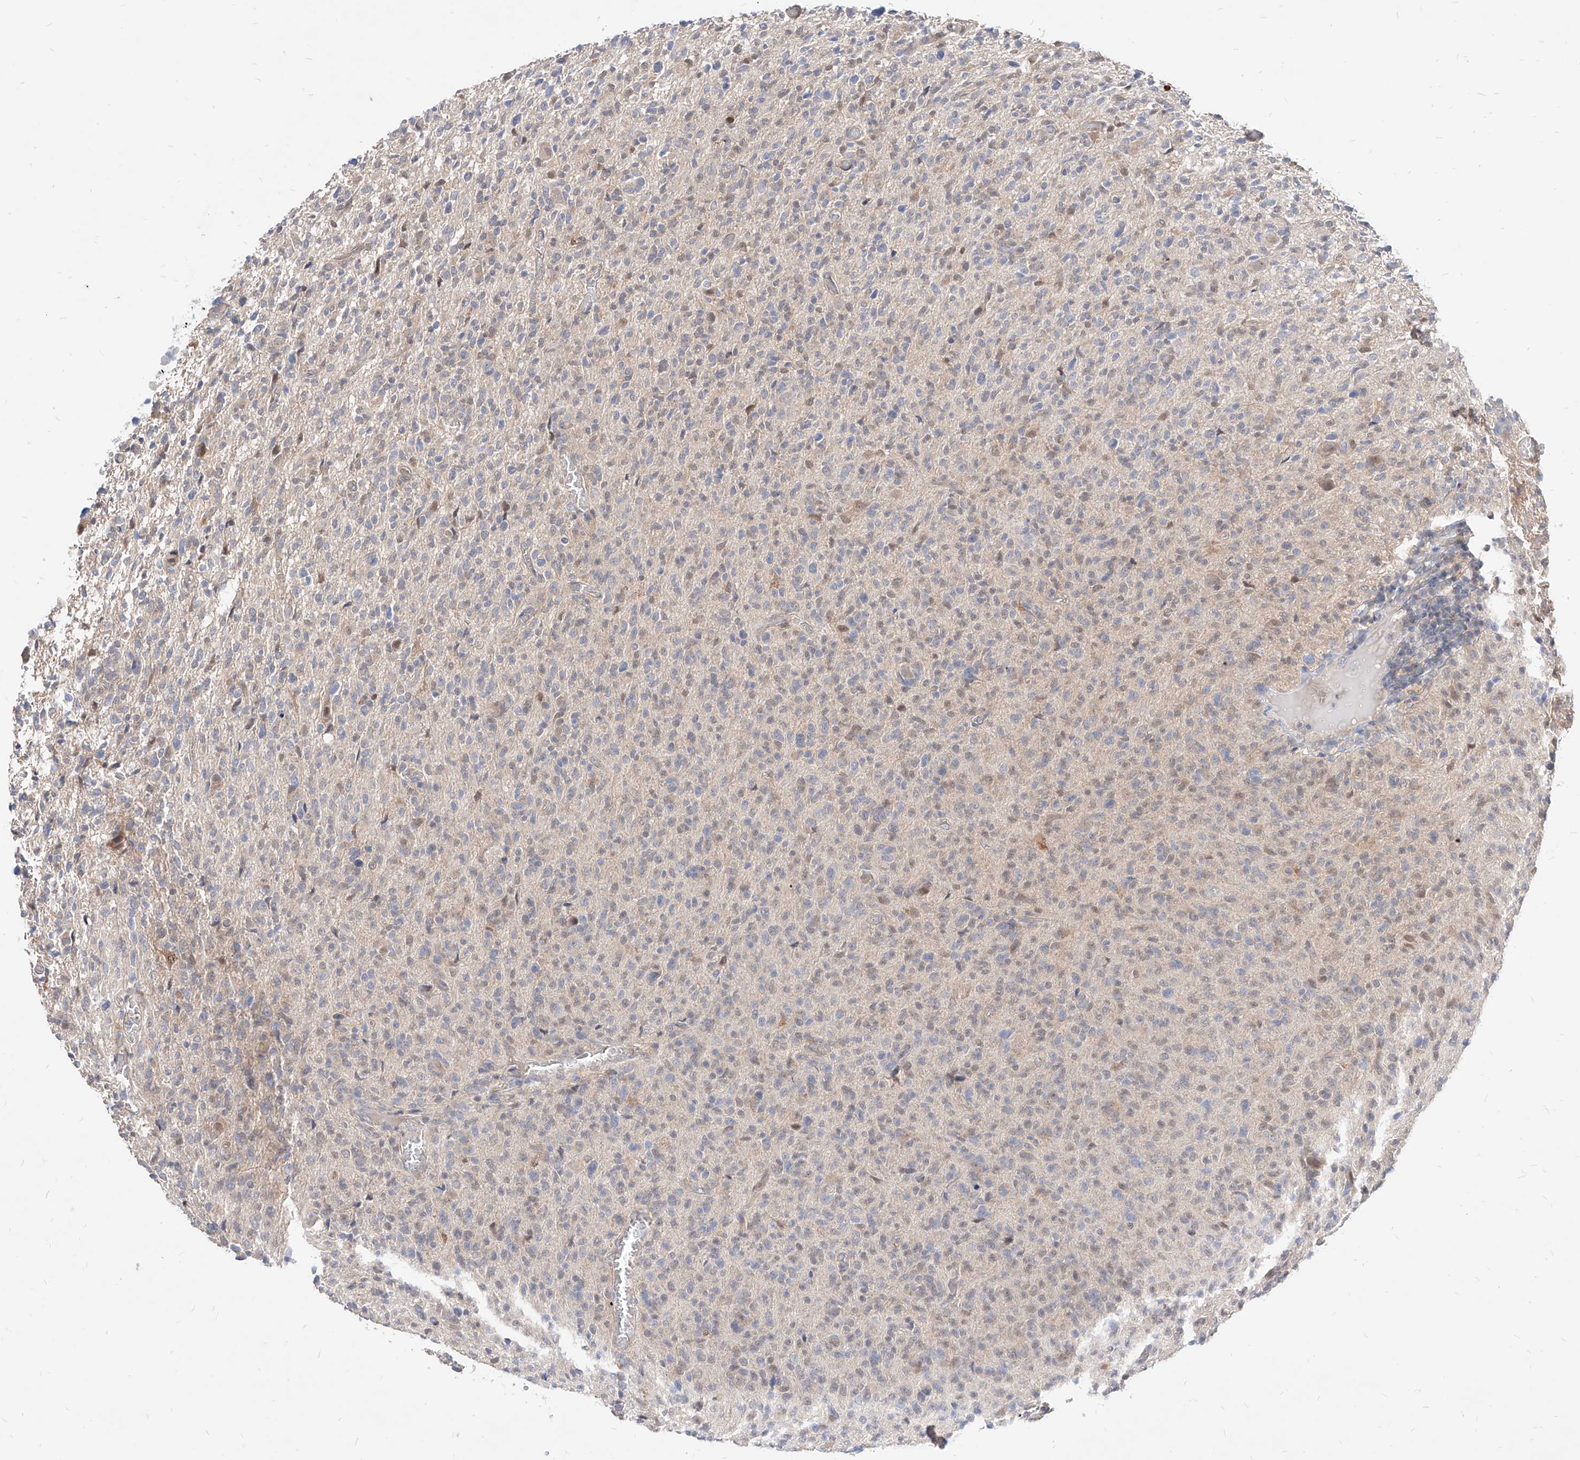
{"staining": {"intensity": "negative", "quantity": "none", "location": "none"}, "tissue": "glioma", "cell_type": "Tumor cells", "image_type": "cancer", "snomed": [{"axis": "morphology", "description": "Glioma, malignant, High grade"}, {"axis": "topography", "description": "Brain"}], "caption": "Tumor cells show no significant protein positivity in malignant glioma (high-grade).", "gene": "TSNAX", "patient": {"sex": "female", "age": 57}}